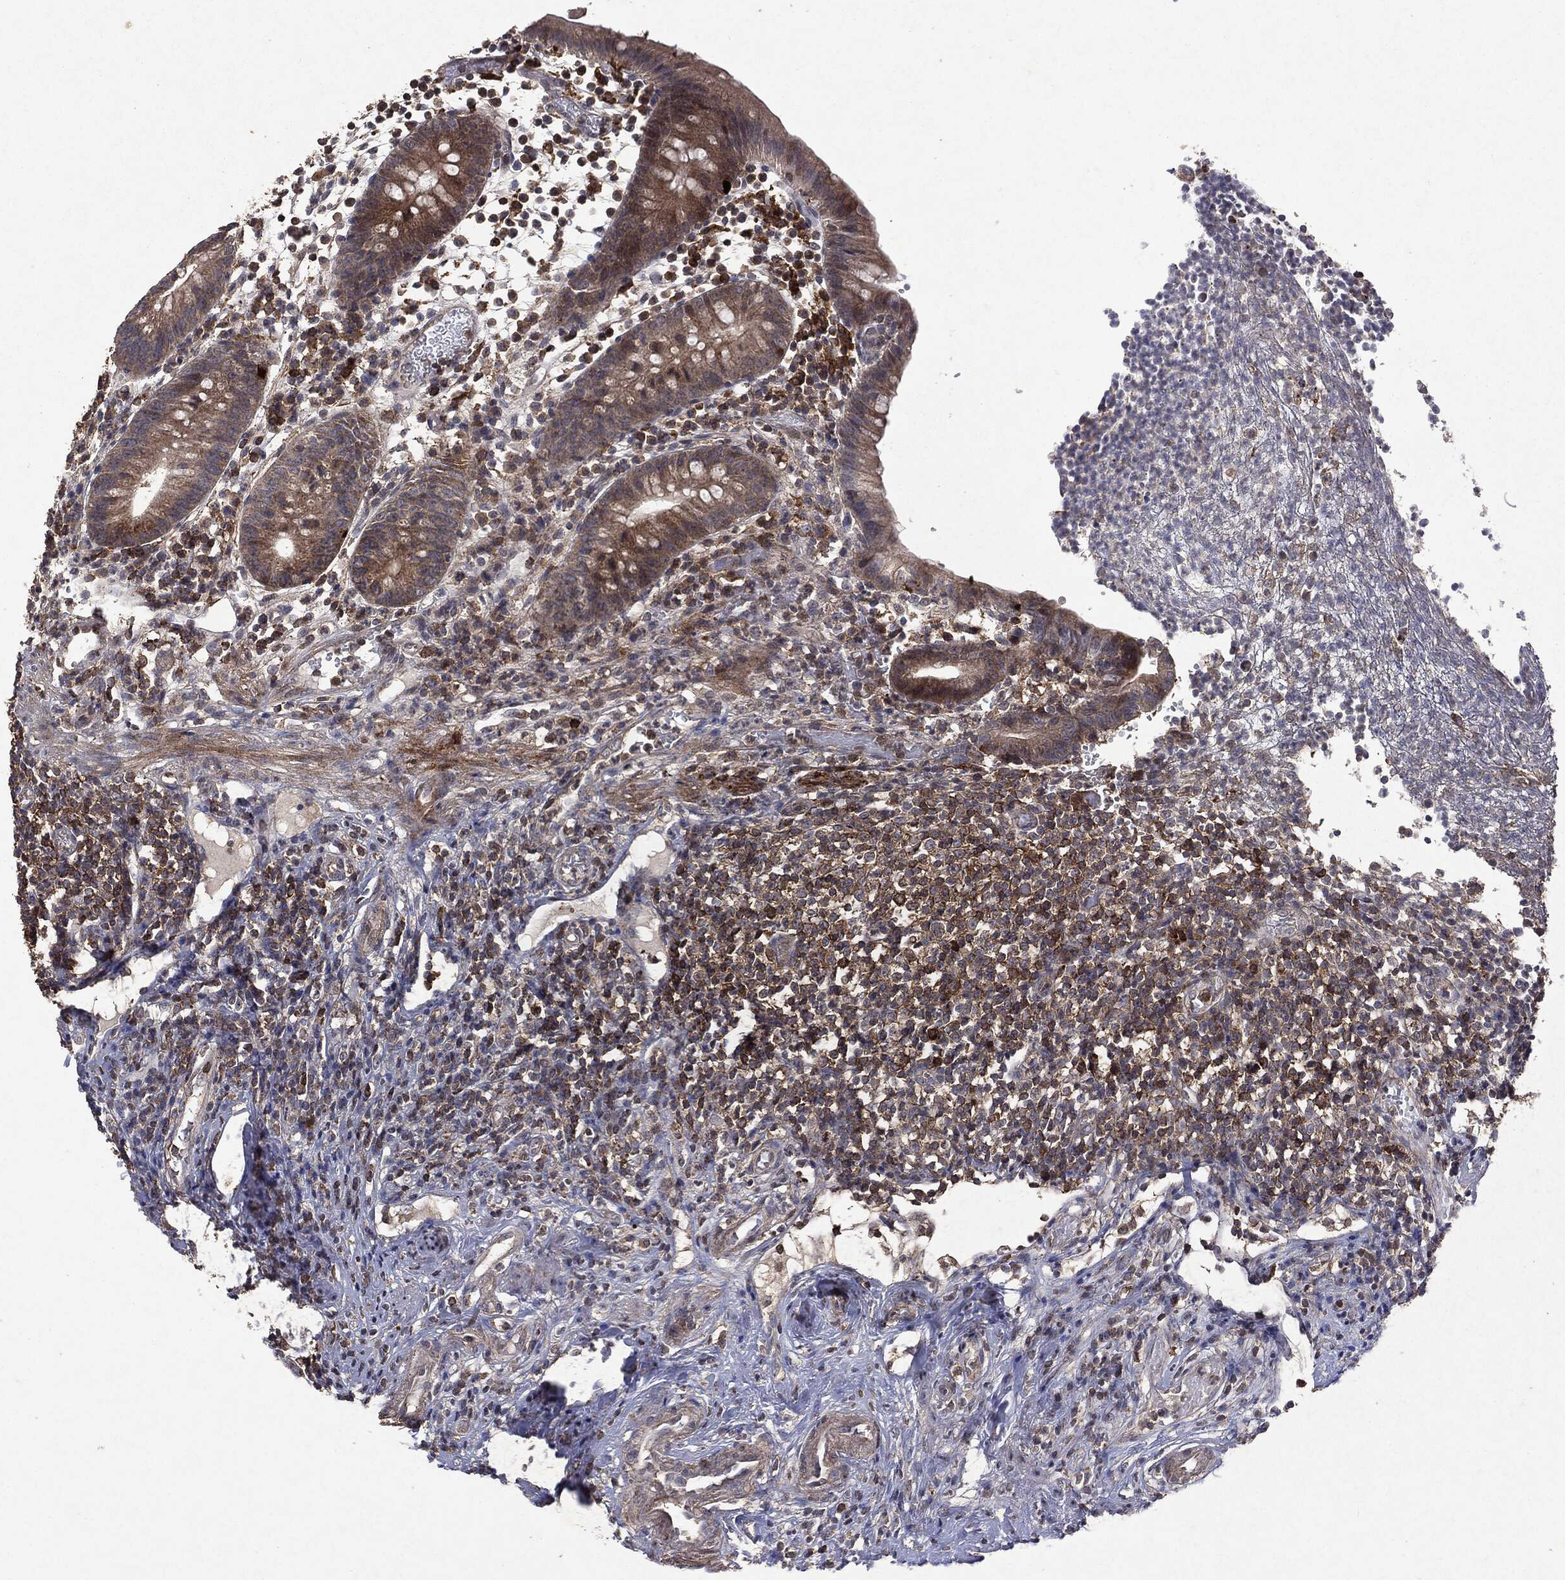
{"staining": {"intensity": "moderate", "quantity": ">75%", "location": "cytoplasmic/membranous"}, "tissue": "appendix", "cell_type": "Glandular cells", "image_type": "normal", "snomed": [{"axis": "morphology", "description": "Normal tissue, NOS"}, {"axis": "topography", "description": "Appendix"}], "caption": "Immunohistochemistry (DAB (3,3'-diaminobenzidine)) staining of normal appendix displays moderate cytoplasmic/membranous protein expression in approximately >75% of glandular cells. (DAB IHC, brown staining for protein, blue staining for nuclei).", "gene": "PTEN", "patient": {"sex": "female", "age": 40}}